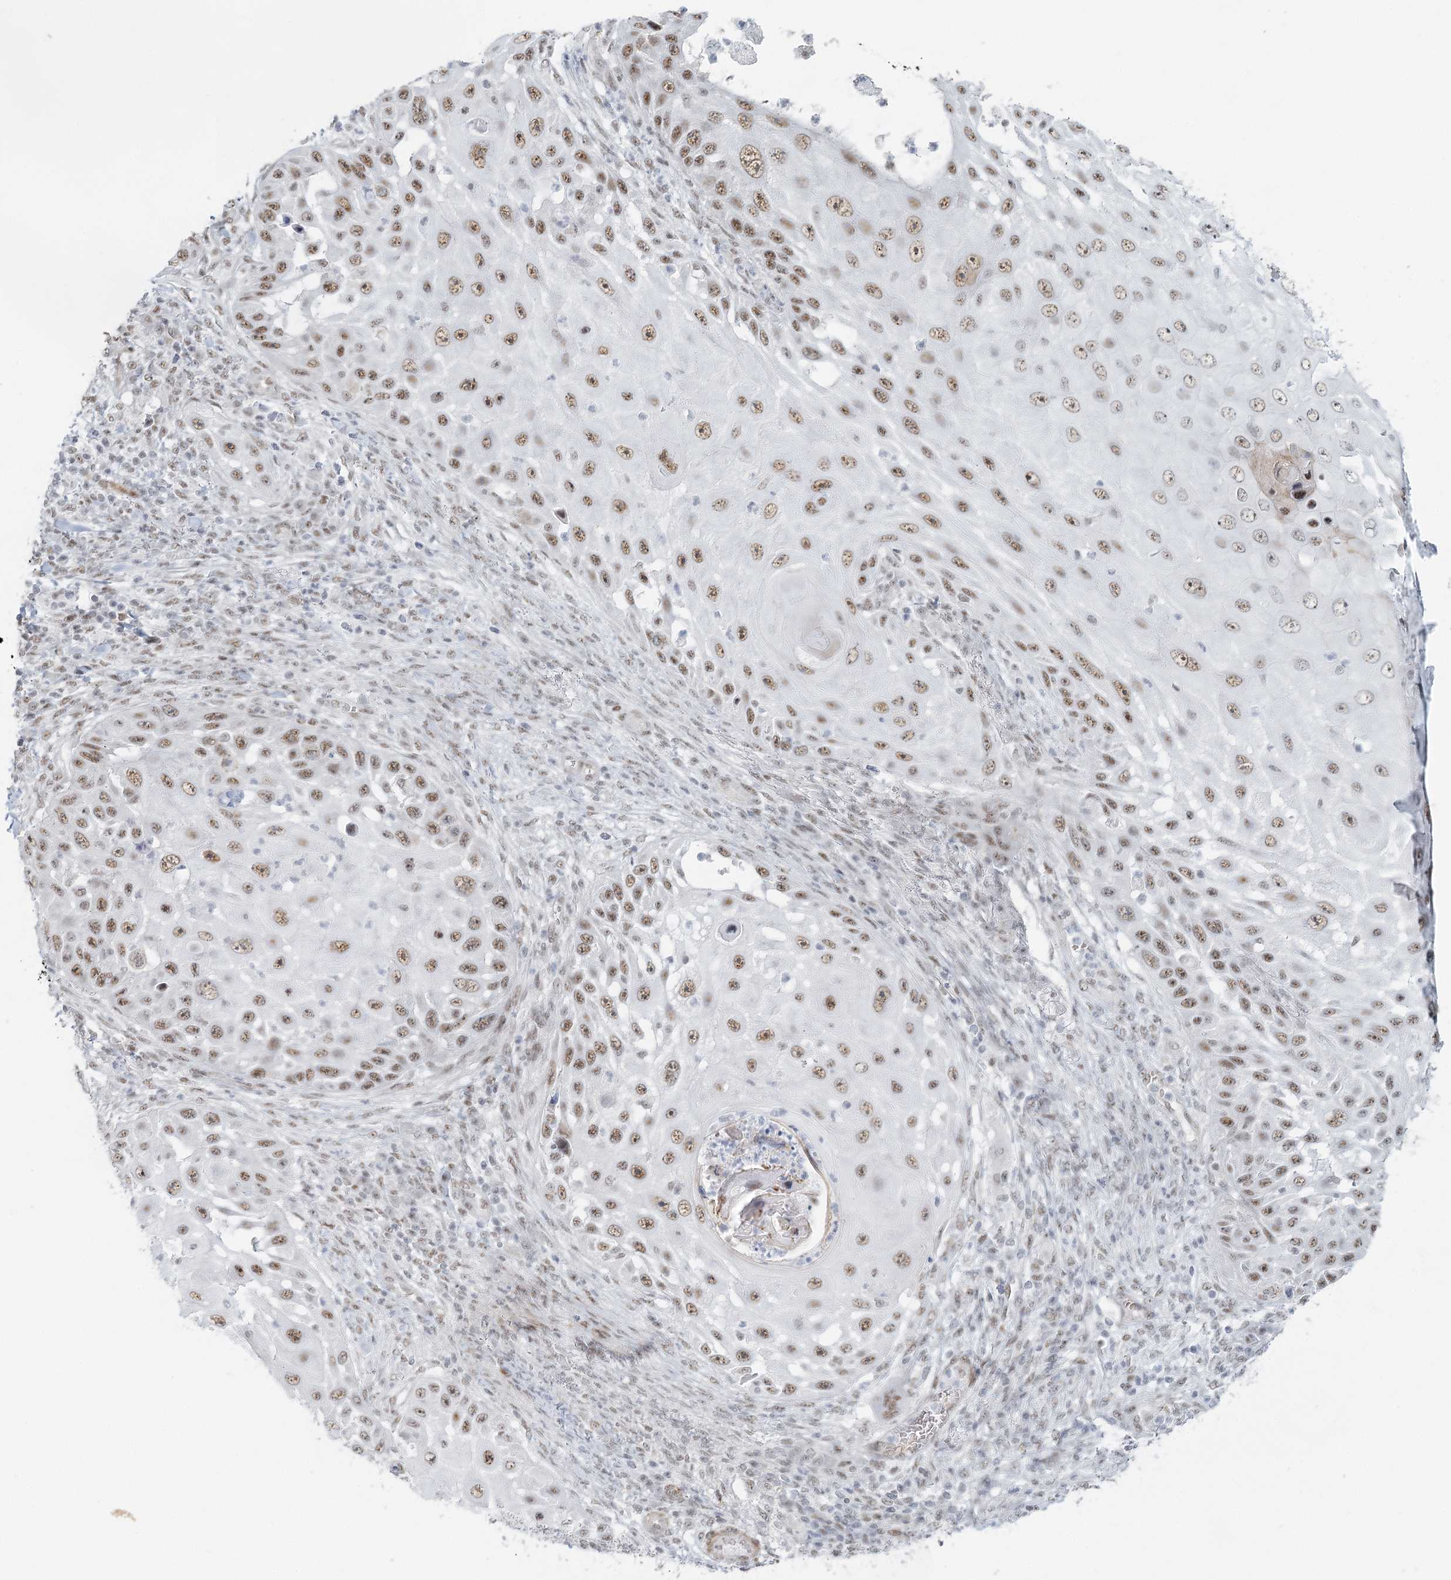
{"staining": {"intensity": "moderate", "quantity": ">75%", "location": "nuclear"}, "tissue": "skin cancer", "cell_type": "Tumor cells", "image_type": "cancer", "snomed": [{"axis": "morphology", "description": "Squamous cell carcinoma, NOS"}, {"axis": "topography", "description": "Skin"}], "caption": "Squamous cell carcinoma (skin) tissue displays moderate nuclear positivity in about >75% of tumor cells The staining was performed using DAB to visualize the protein expression in brown, while the nuclei were stained in blue with hematoxylin (Magnification: 20x).", "gene": "U2SURP", "patient": {"sex": "female", "age": 44}}